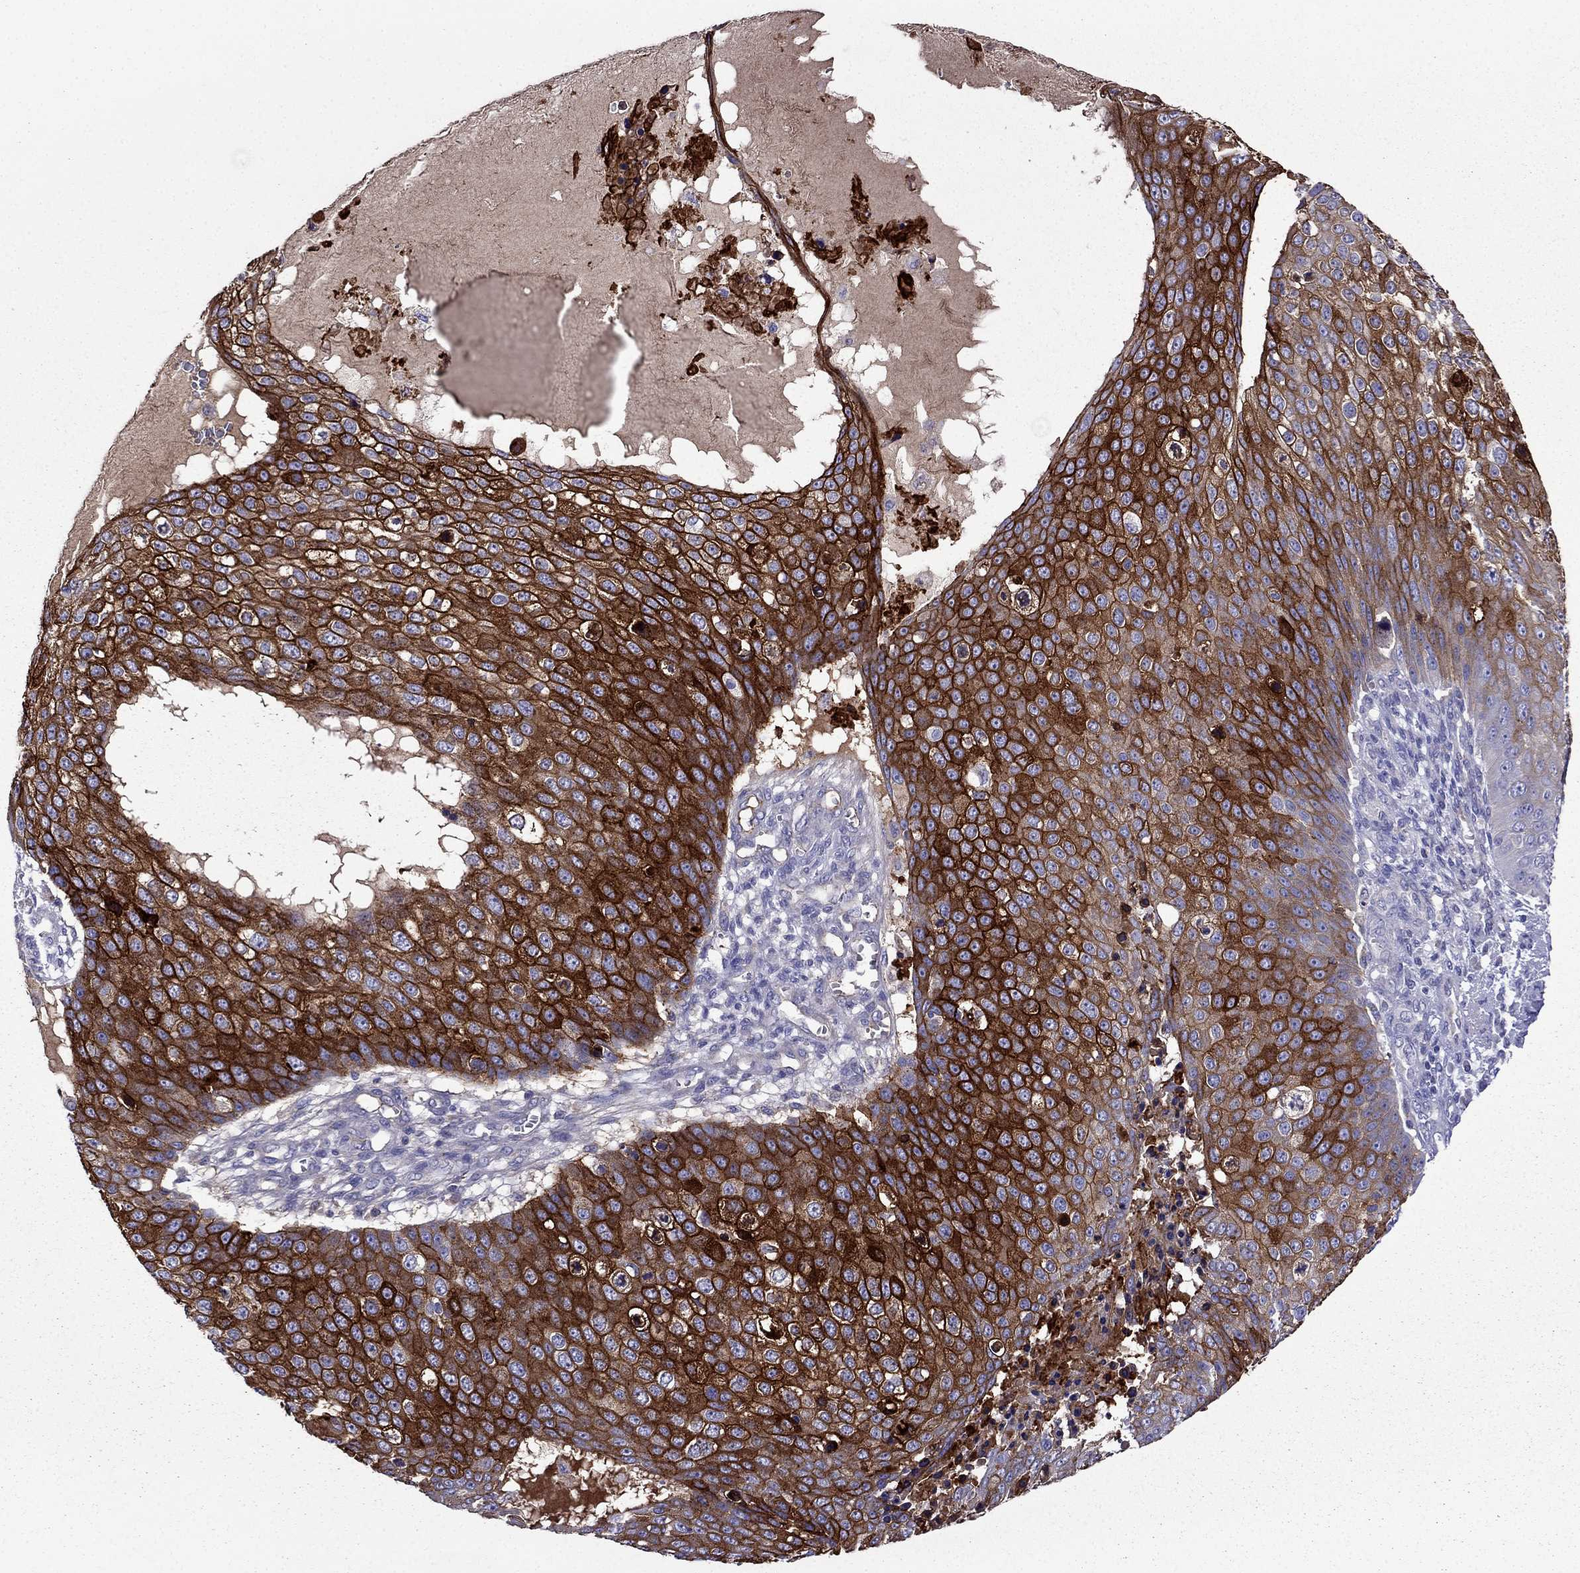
{"staining": {"intensity": "strong", "quantity": ">75%", "location": "cytoplasmic/membranous"}, "tissue": "skin cancer", "cell_type": "Tumor cells", "image_type": "cancer", "snomed": [{"axis": "morphology", "description": "Squamous cell carcinoma, NOS"}, {"axis": "topography", "description": "Skin"}], "caption": "Protein expression analysis of skin cancer (squamous cell carcinoma) exhibits strong cytoplasmic/membranous staining in about >75% of tumor cells.", "gene": "DSC1", "patient": {"sex": "male", "age": 71}}